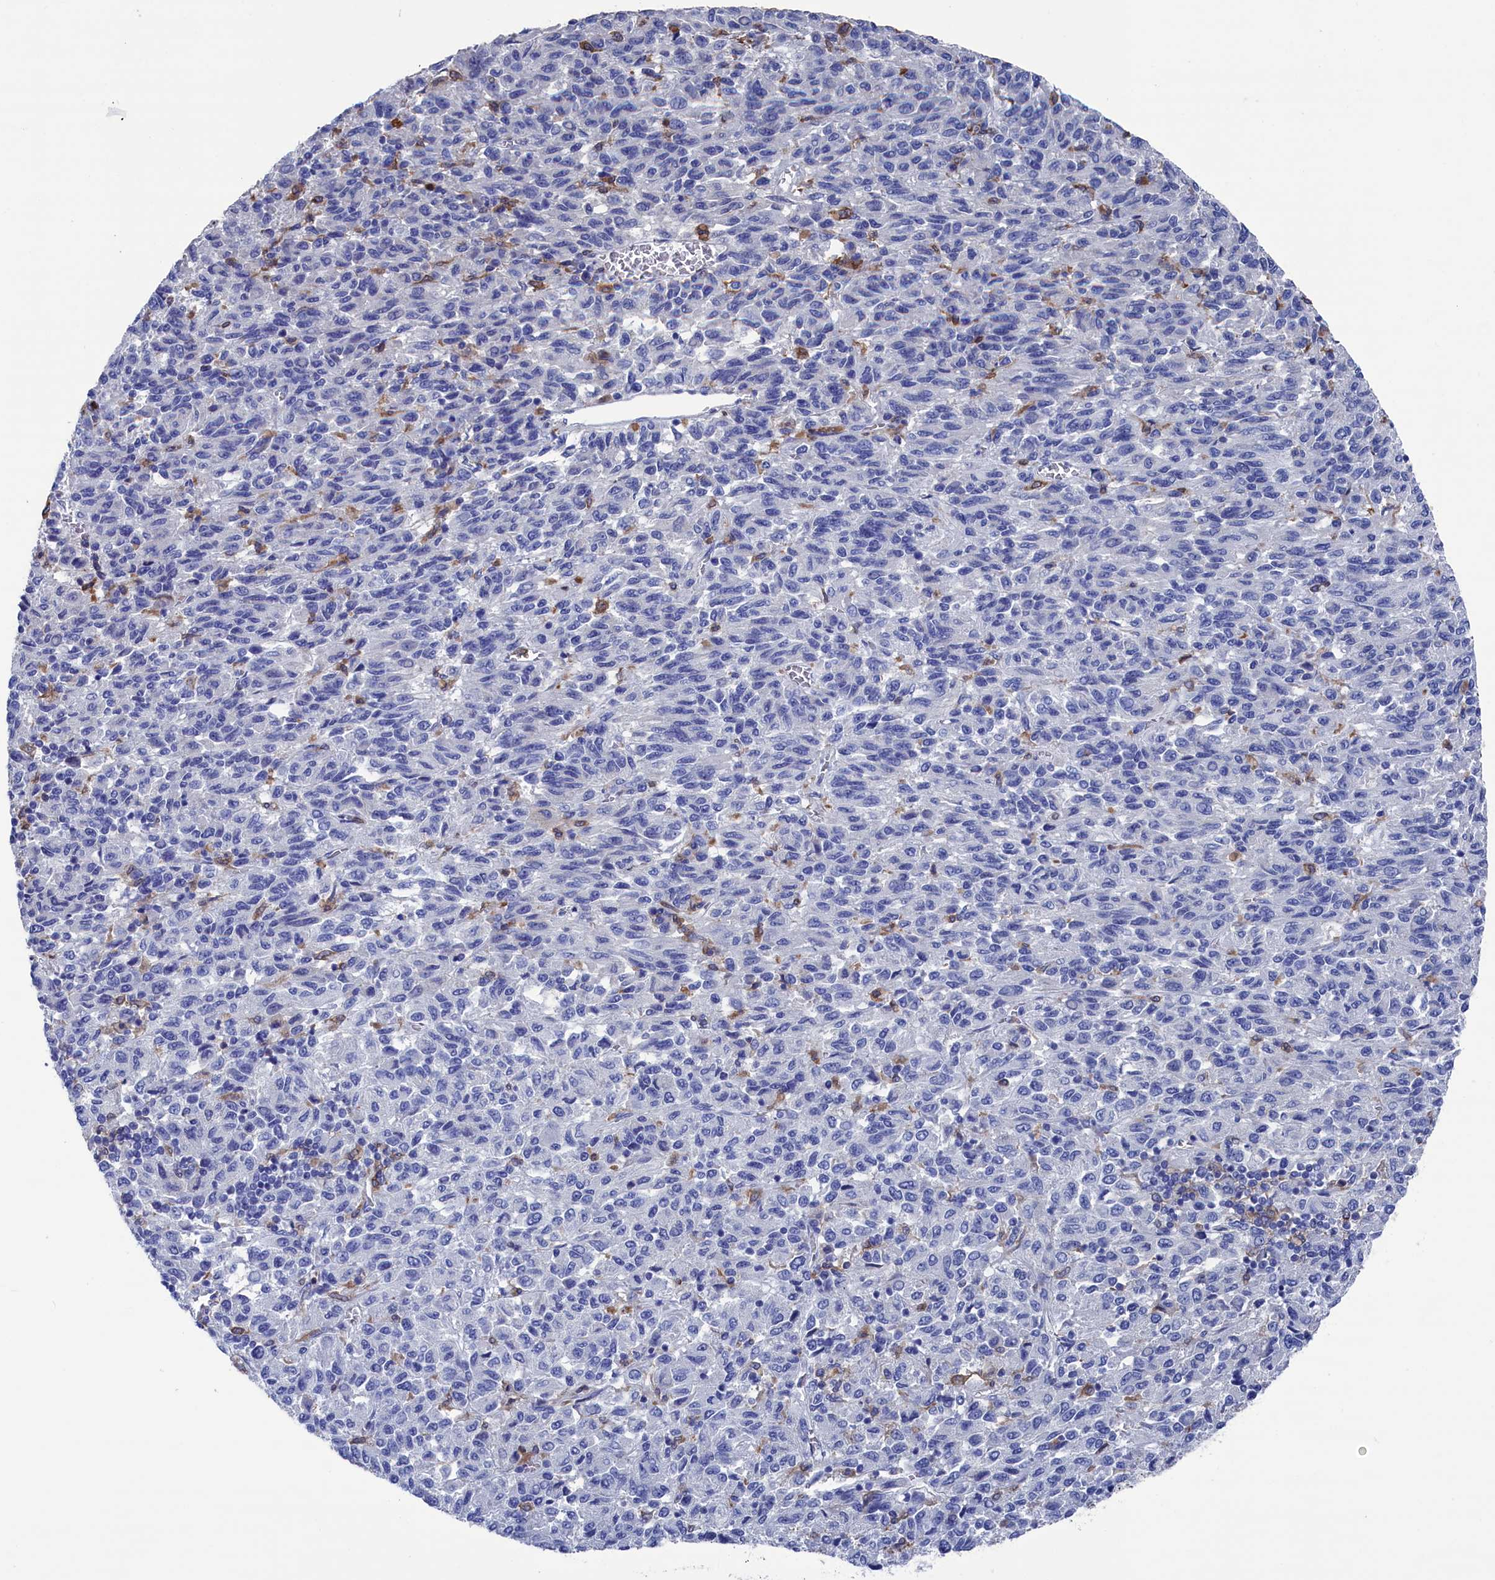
{"staining": {"intensity": "negative", "quantity": "none", "location": "none"}, "tissue": "melanoma", "cell_type": "Tumor cells", "image_type": "cancer", "snomed": [{"axis": "morphology", "description": "Malignant melanoma, Metastatic site"}, {"axis": "topography", "description": "Lung"}], "caption": "There is no significant staining in tumor cells of malignant melanoma (metastatic site). (DAB immunohistochemistry (IHC), high magnification).", "gene": "TYROBP", "patient": {"sex": "male", "age": 64}}